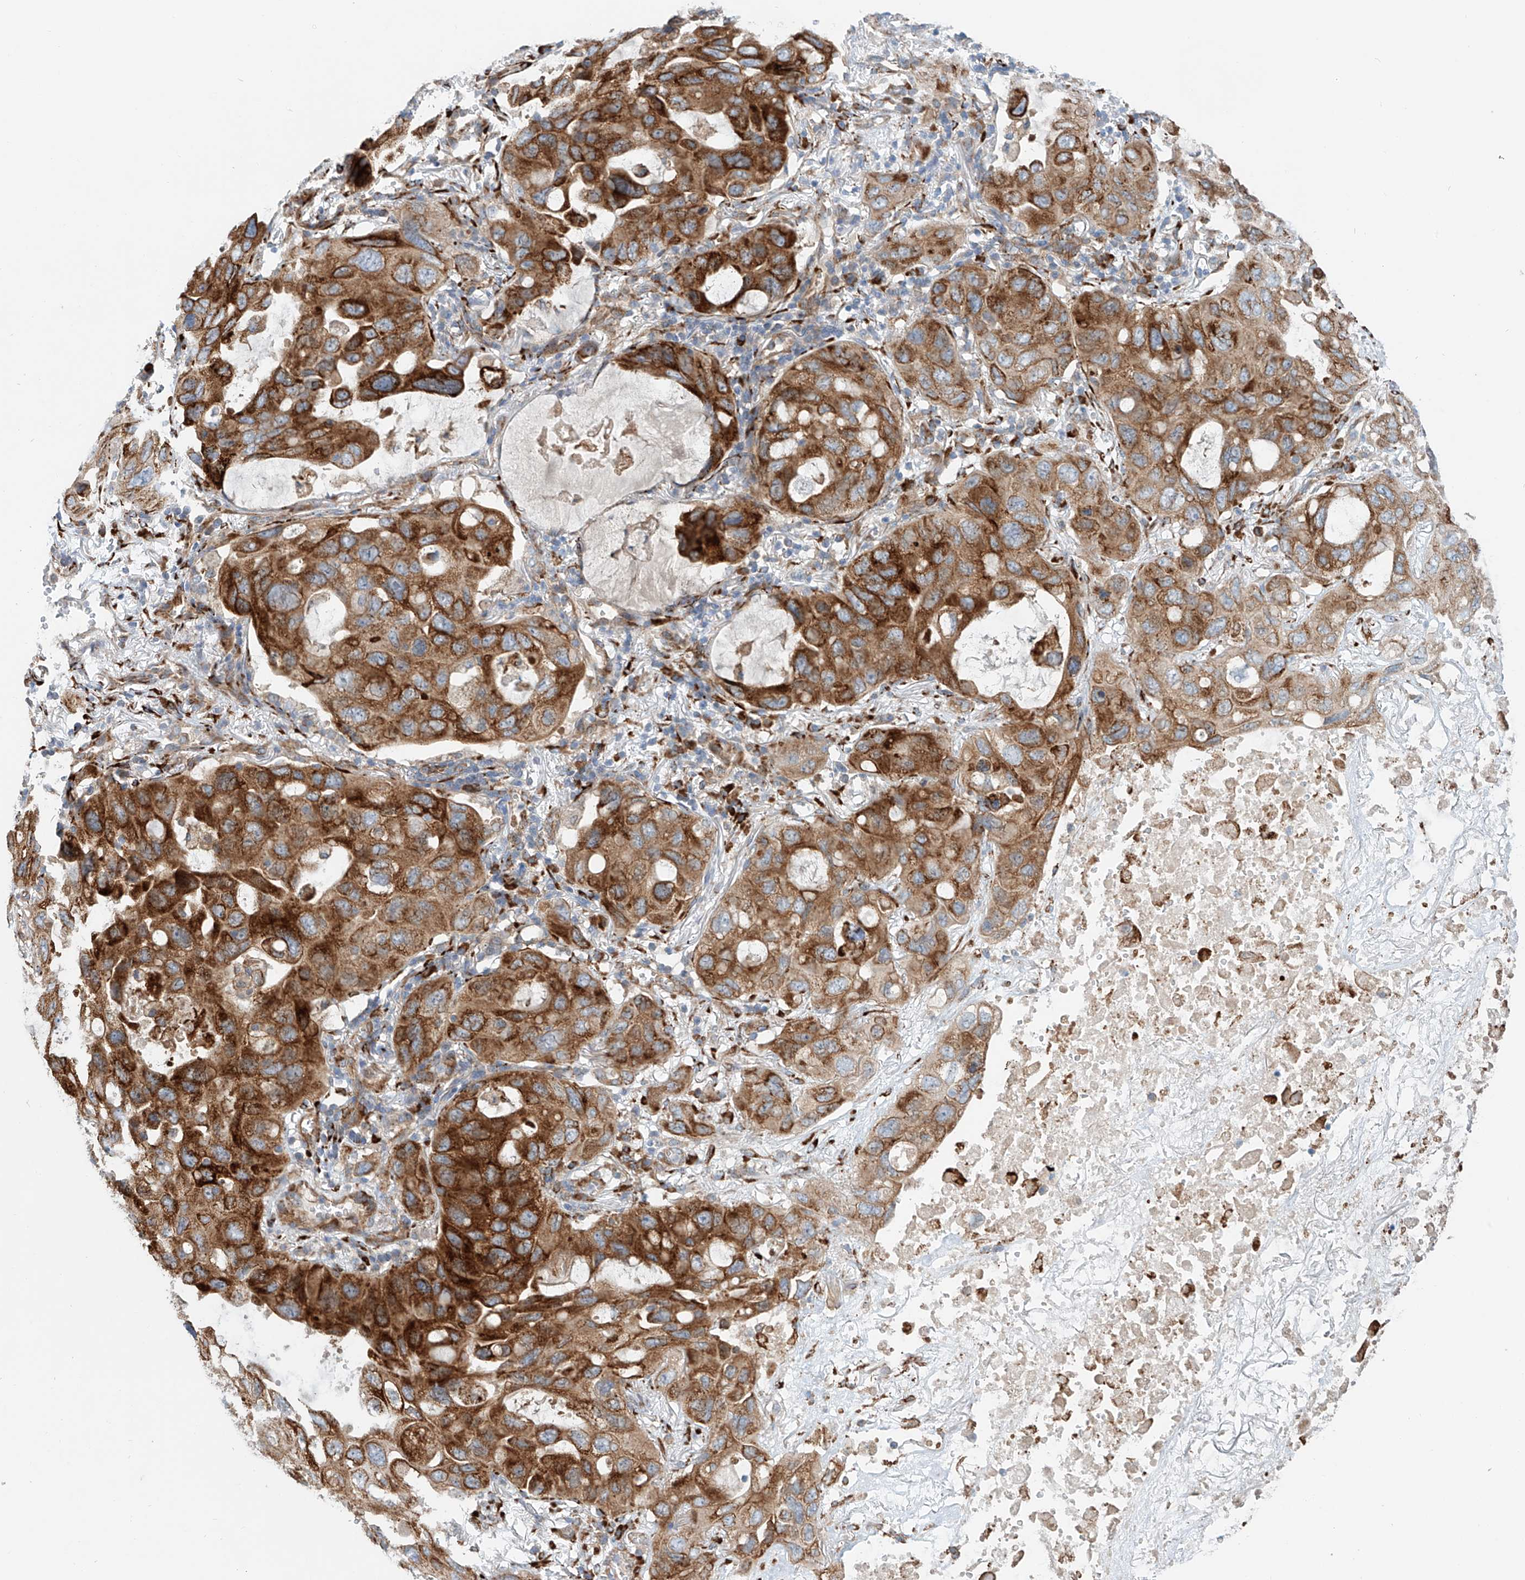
{"staining": {"intensity": "strong", "quantity": ">75%", "location": "cytoplasmic/membranous"}, "tissue": "lung cancer", "cell_type": "Tumor cells", "image_type": "cancer", "snomed": [{"axis": "morphology", "description": "Squamous cell carcinoma, NOS"}, {"axis": "topography", "description": "Lung"}], "caption": "Squamous cell carcinoma (lung) stained with a protein marker reveals strong staining in tumor cells.", "gene": "SNAP29", "patient": {"sex": "female", "age": 73}}